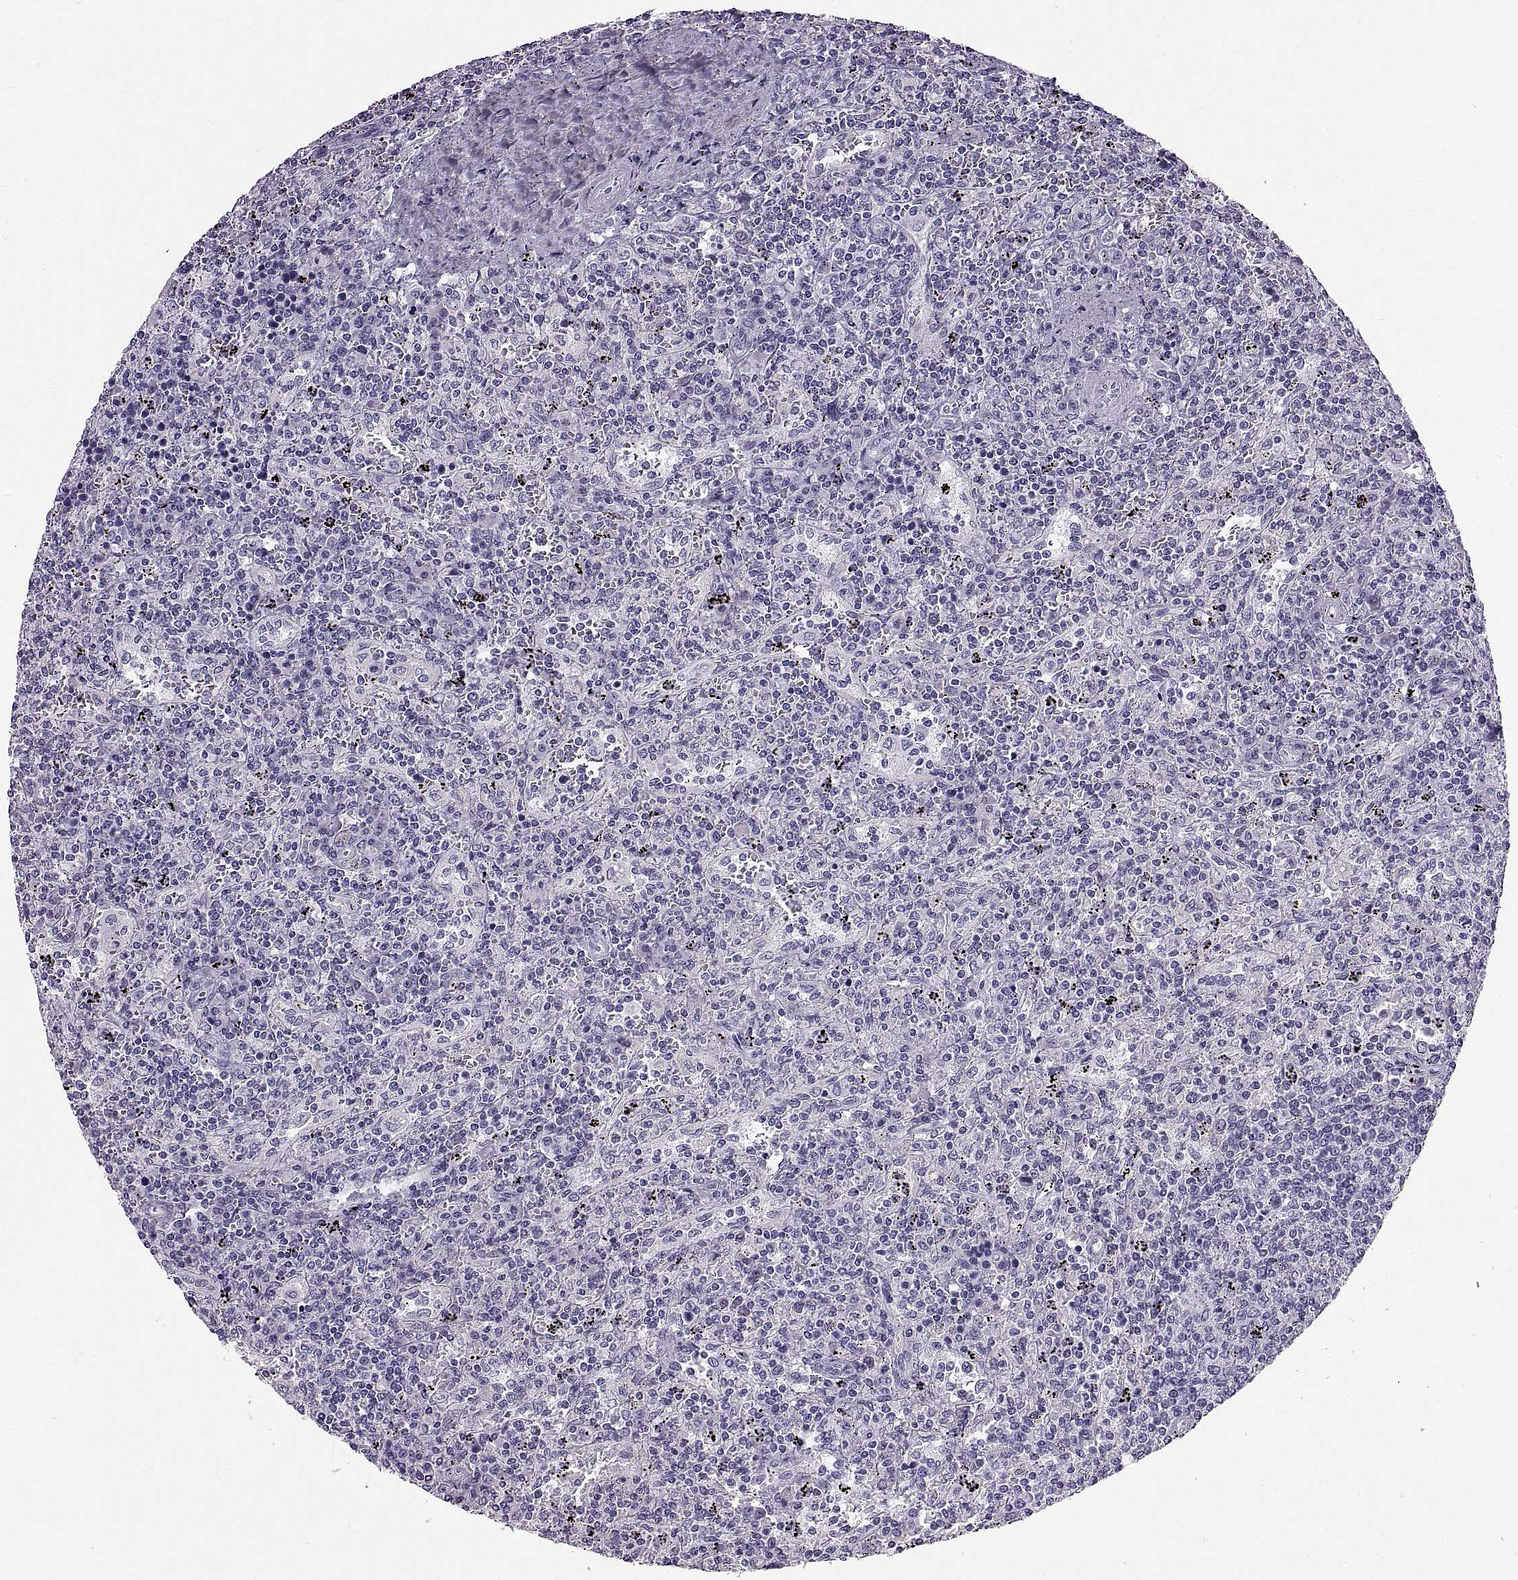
{"staining": {"intensity": "negative", "quantity": "none", "location": "none"}, "tissue": "lymphoma", "cell_type": "Tumor cells", "image_type": "cancer", "snomed": [{"axis": "morphology", "description": "Malignant lymphoma, non-Hodgkin's type, Low grade"}, {"axis": "topography", "description": "Spleen"}], "caption": "This micrograph is of malignant lymphoma, non-Hodgkin's type (low-grade) stained with IHC to label a protein in brown with the nuclei are counter-stained blue. There is no expression in tumor cells.", "gene": "WFDC8", "patient": {"sex": "male", "age": 62}}